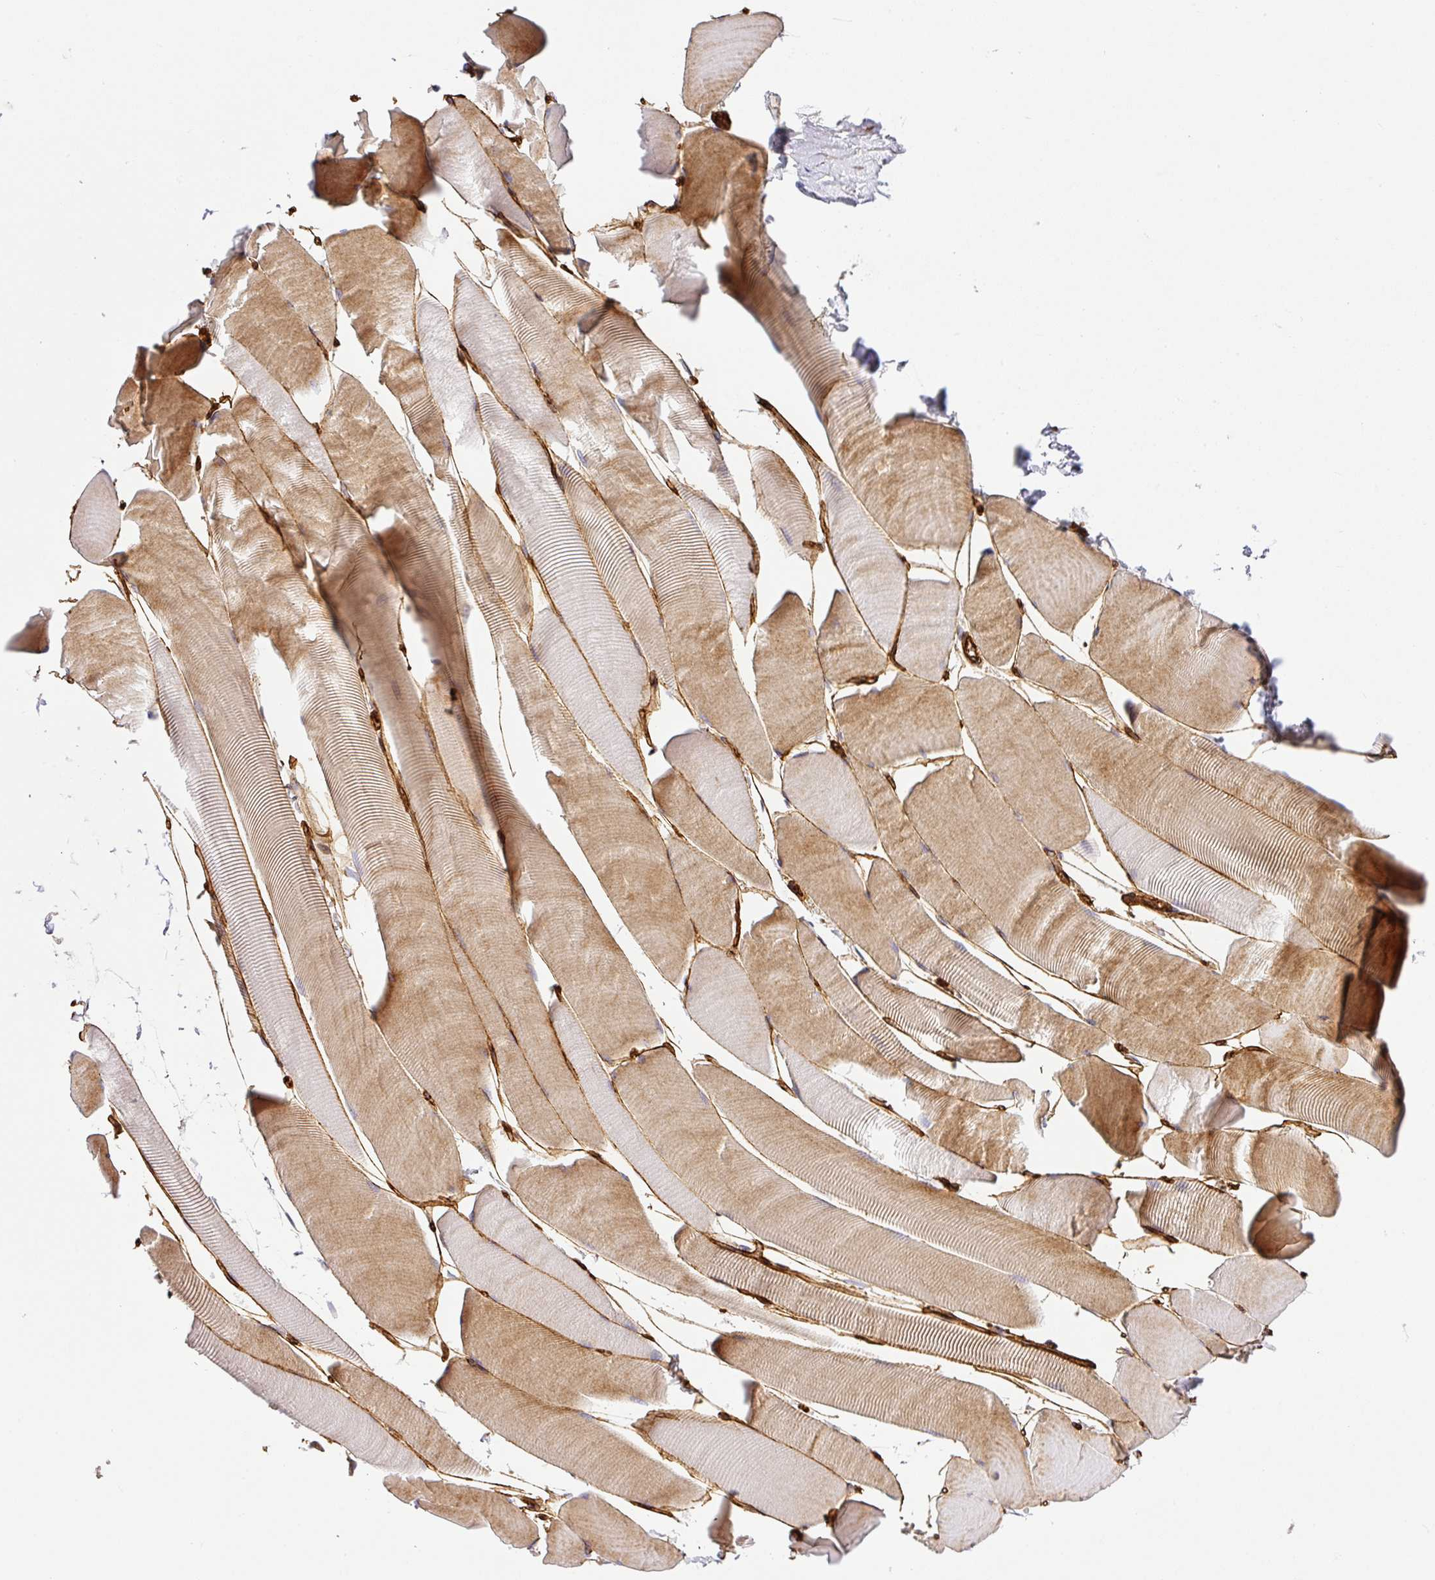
{"staining": {"intensity": "moderate", "quantity": "25%-75%", "location": "cytoplasmic/membranous"}, "tissue": "skeletal muscle", "cell_type": "Myocytes", "image_type": "normal", "snomed": [{"axis": "morphology", "description": "Normal tissue, NOS"}, {"axis": "topography", "description": "Skeletal muscle"}], "caption": "DAB (3,3'-diaminobenzidine) immunohistochemical staining of unremarkable human skeletal muscle exhibits moderate cytoplasmic/membranous protein expression in about 25%-75% of myocytes.", "gene": "SLC25A17", "patient": {"sex": "male", "age": 25}}